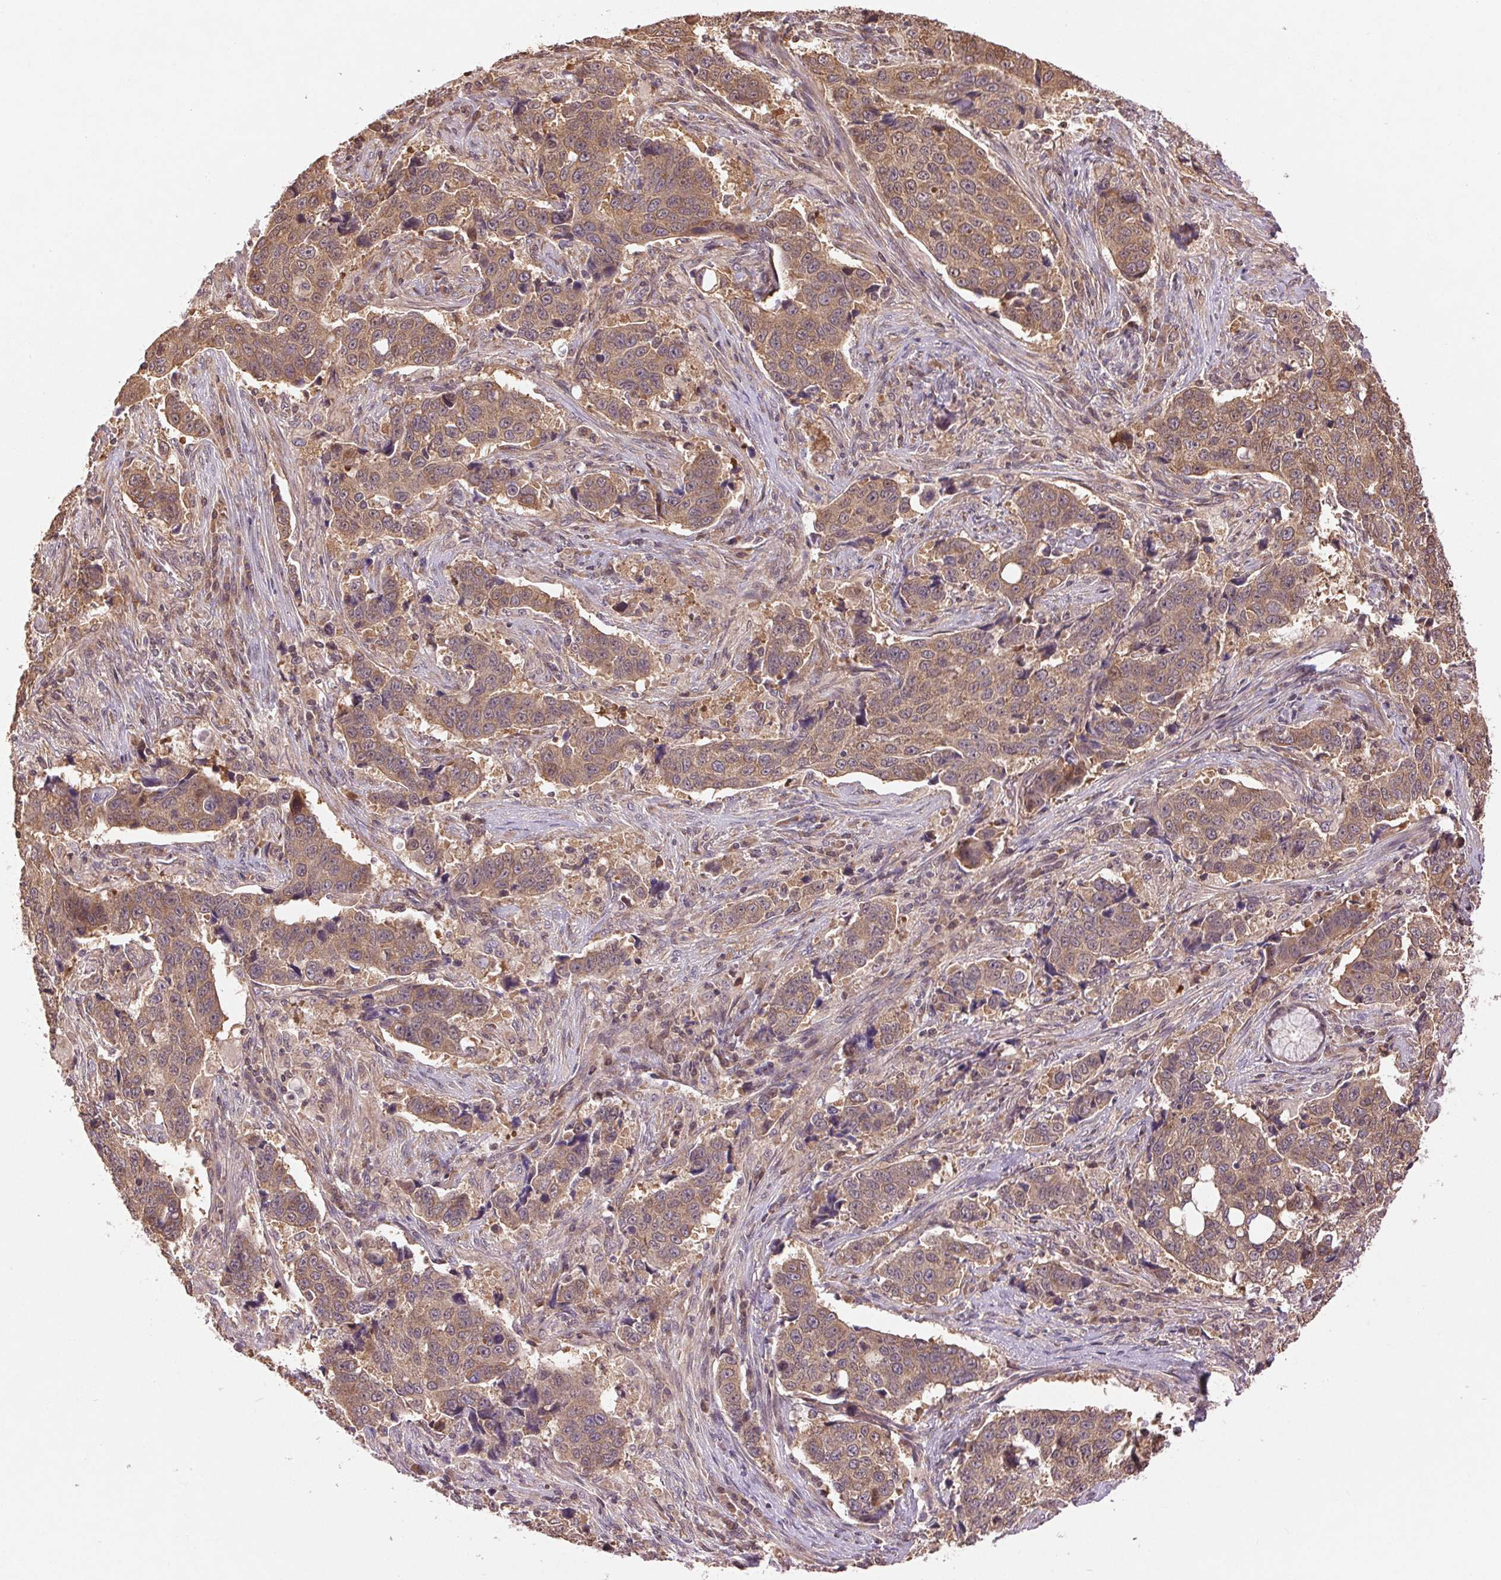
{"staining": {"intensity": "moderate", "quantity": ">75%", "location": "cytoplasmic/membranous"}, "tissue": "lung cancer", "cell_type": "Tumor cells", "image_type": "cancer", "snomed": [{"axis": "morphology", "description": "Squamous cell carcinoma, NOS"}, {"axis": "topography", "description": "Lymph node"}, {"axis": "topography", "description": "Lung"}], "caption": "Immunohistochemistry (IHC) histopathology image of neoplastic tissue: human lung cancer stained using IHC exhibits medium levels of moderate protein expression localized specifically in the cytoplasmic/membranous of tumor cells, appearing as a cytoplasmic/membranous brown color.", "gene": "BTF3L4", "patient": {"sex": "male", "age": 61}}